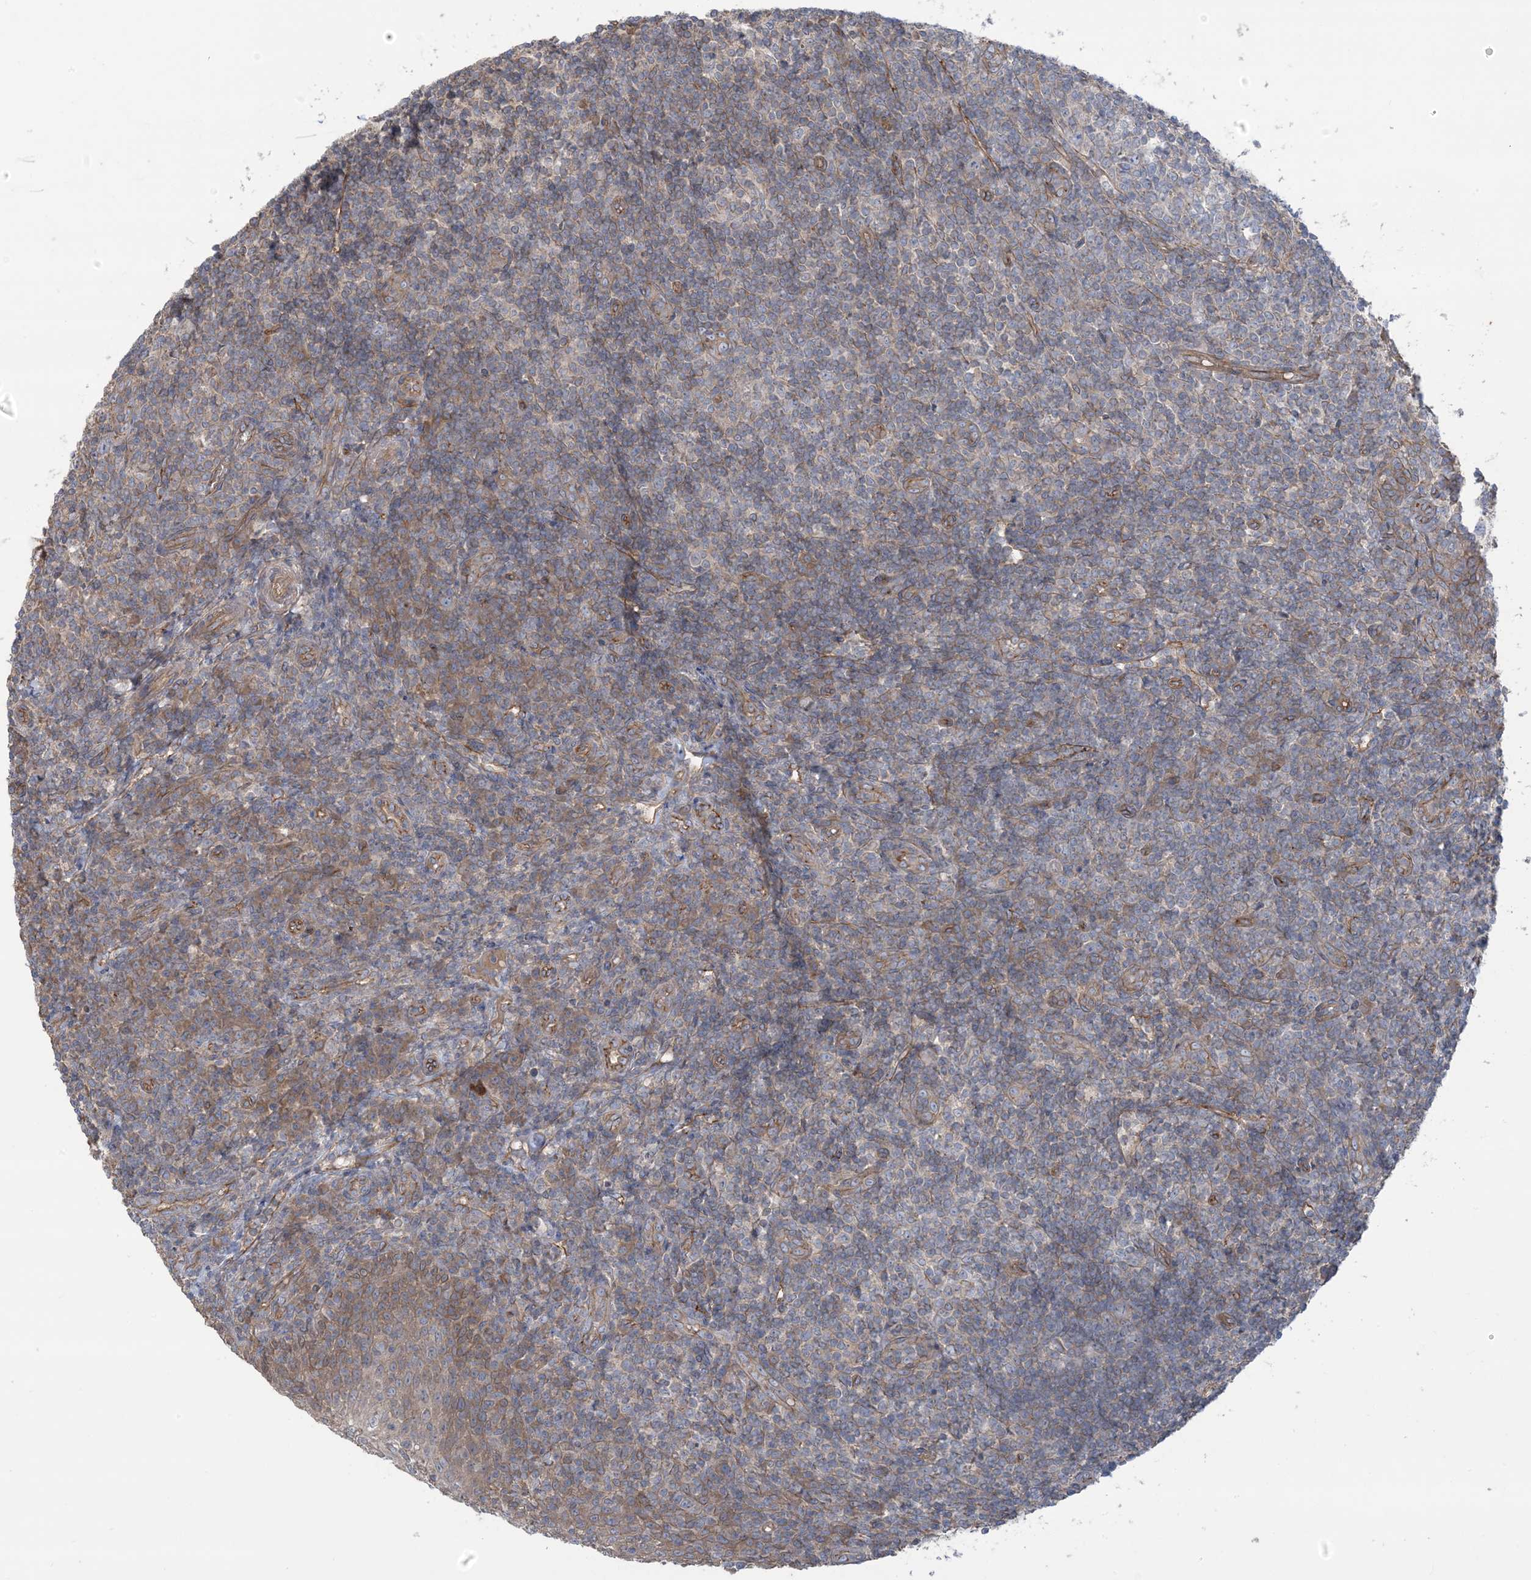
{"staining": {"intensity": "moderate", "quantity": "<25%", "location": "cytoplasmic/membranous"}, "tissue": "tonsil", "cell_type": "Germinal center cells", "image_type": "normal", "snomed": [{"axis": "morphology", "description": "Normal tissue, NOS"}, {"axis": "topography", "description": "Tonsil"}], "caption": "The image reveals immunohistochemical staining of benign tonsil. There is moderate cytoplasmic/membranous expression is seen in approximately <25% of germinal center cells.", "gene": "CCNY", "patient": {"sex": "female", "age": 19}}